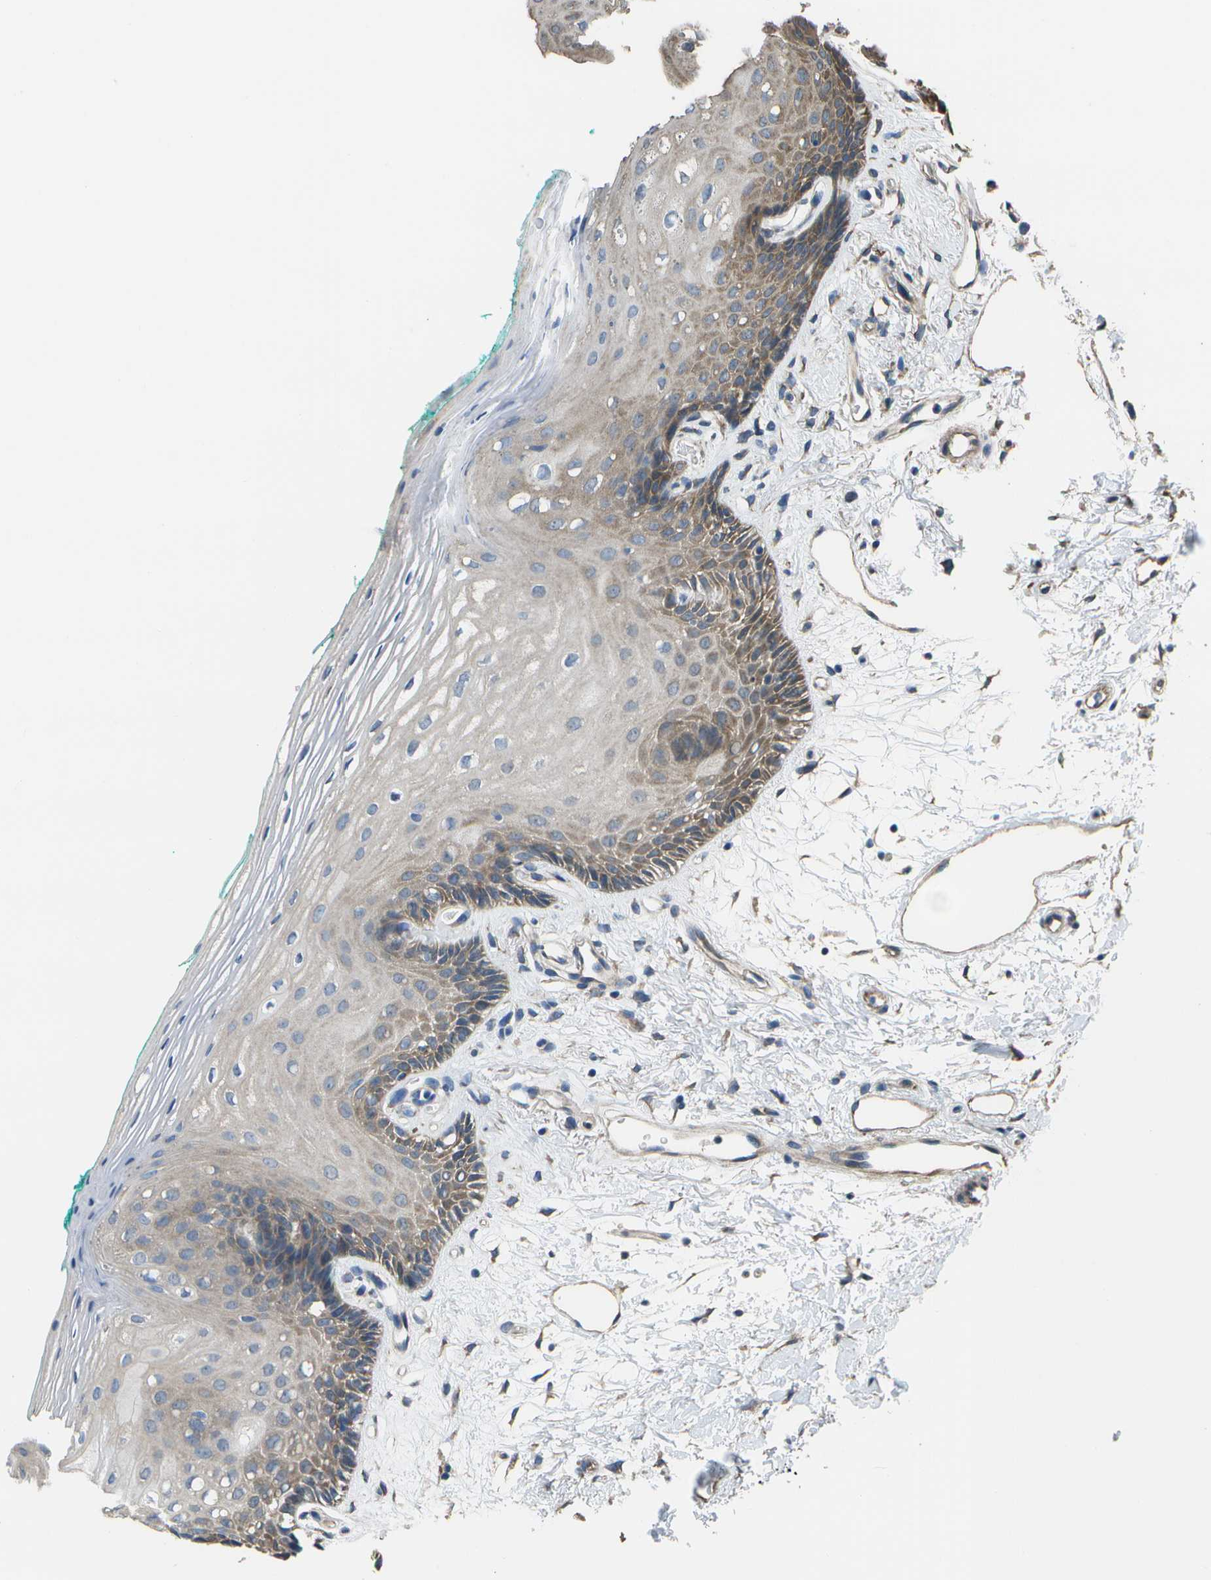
{"staining": {"intensity": "moderate", "quantity": "25%-75%", "location": "cytoplasmic/membranous"}, "tissue": "oral mucosa", "cell_type": "Squamous epithelial cells", "image_type": "normal", "snomed": [{"axis": "morphology", "description": "Normal tissue, NOS"}, {"axis": "topography", "description": "Skeletal muscle"}, {"axis": "topography", "description": "Oral tissue"}, {"axis": "topography", "description": "Peripheral nerve tissue"}], "caption": "Immunohistochemistry histopathology image of normal oral mucosa stained for a protein (brown), which demonstrates medium levels of moderate cytoplasmic/membranous staining in about 25%-75% of squamous epithelial cells.", "gene": "CLNS1A", "patient": {"sex": "female", "age": 84}}